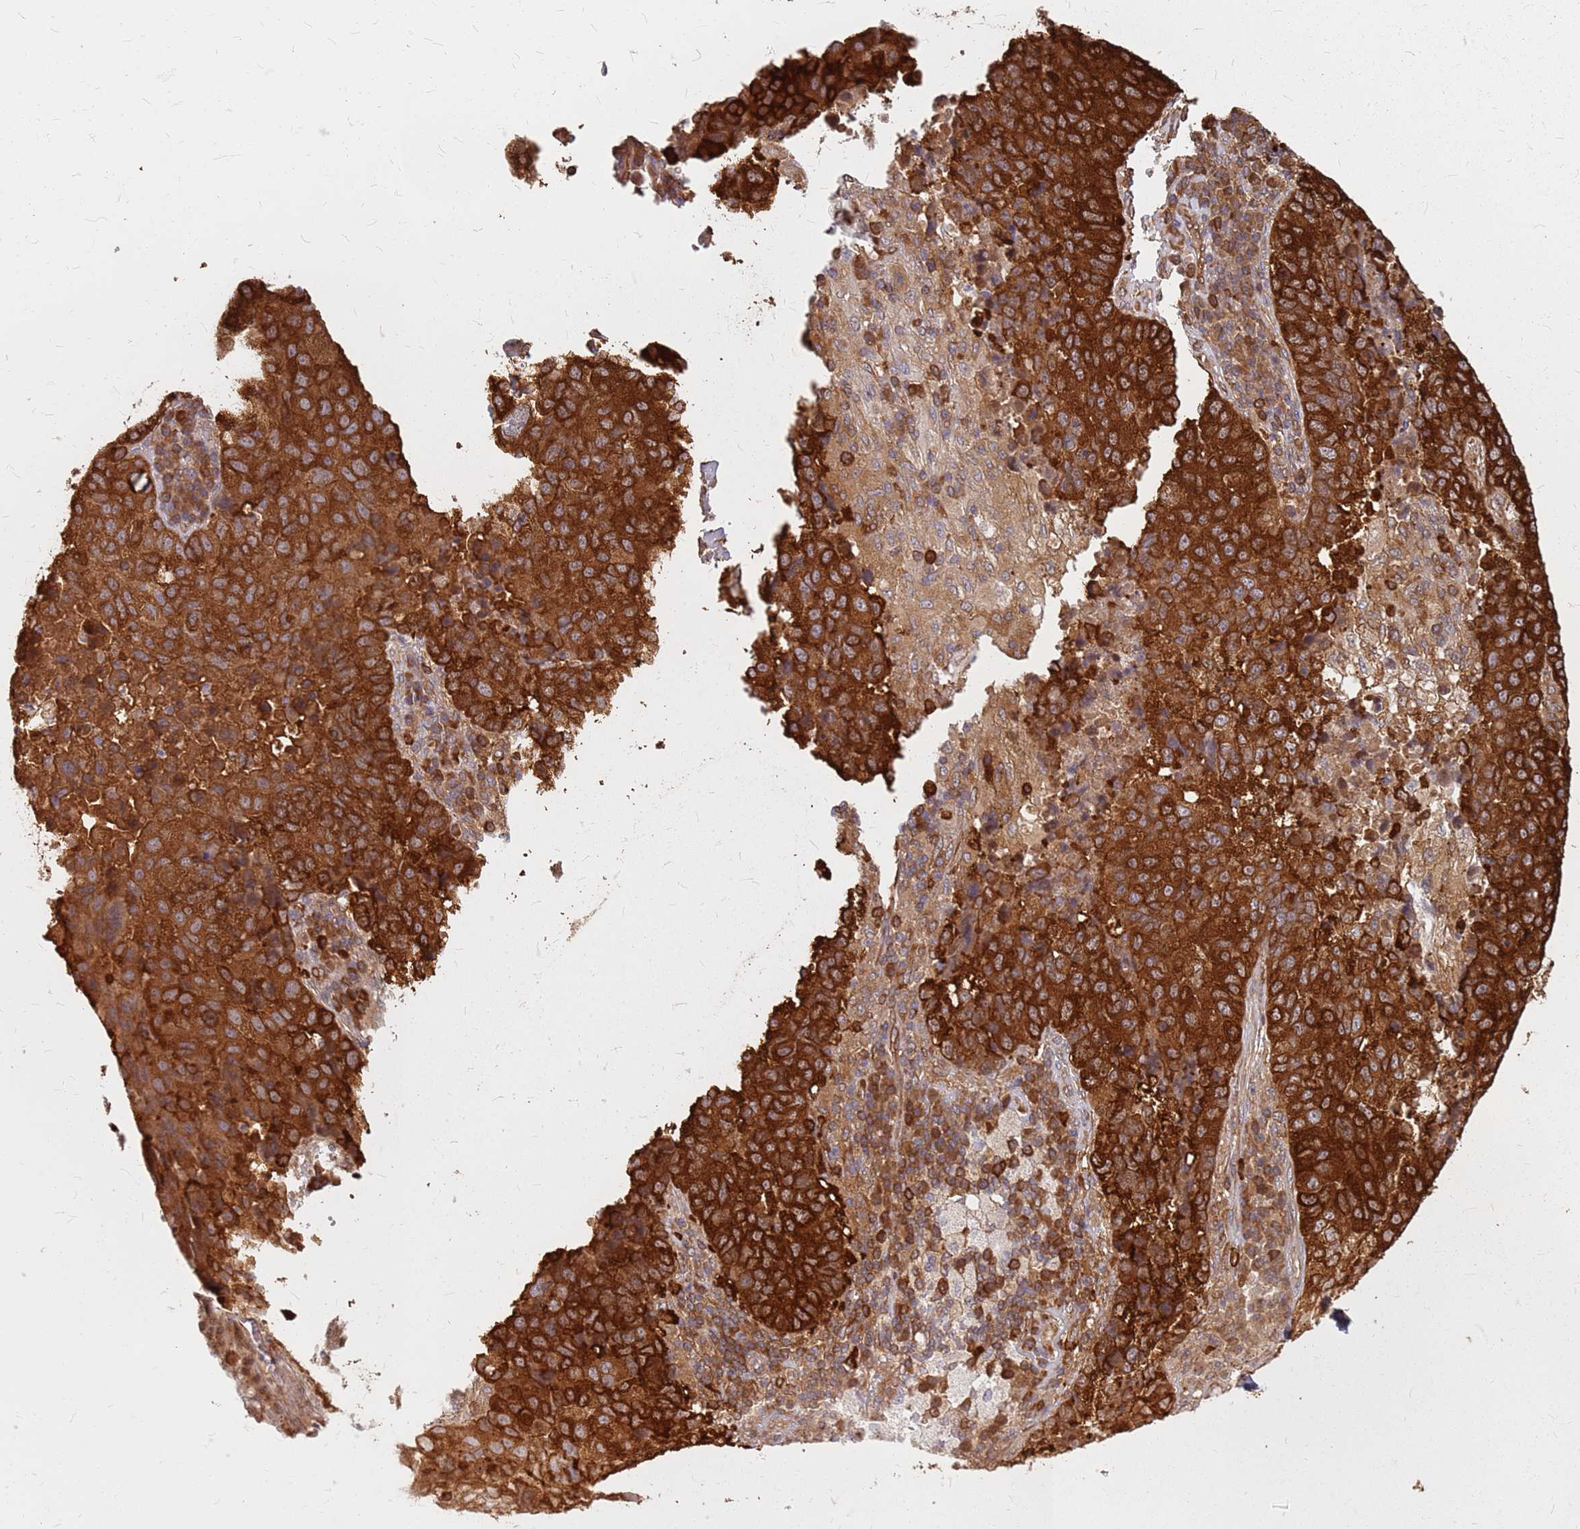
{"staining": {"intensity": "strong", "quantity": ">75%", "location": "cytoplasmic/membranous"}, "tissue": "lung cancer", "cell_type": "Tumor cells", "image_type": "cancer", "snomed": [{"axis": "morphology", "description": "Squamous cell carcinoma, NOS"}, {"axis": "topography", "description": "Lung"}], "caption": "This histopathology image displays immunohistochemistry (IHC) staining of human squamous cell carcinoma (lung), with high strong cytoplasmic/membranous positivity in about >75% of tumor cells.", "gene": "HDX", "patient": {"sex": "male", "age": 73}}